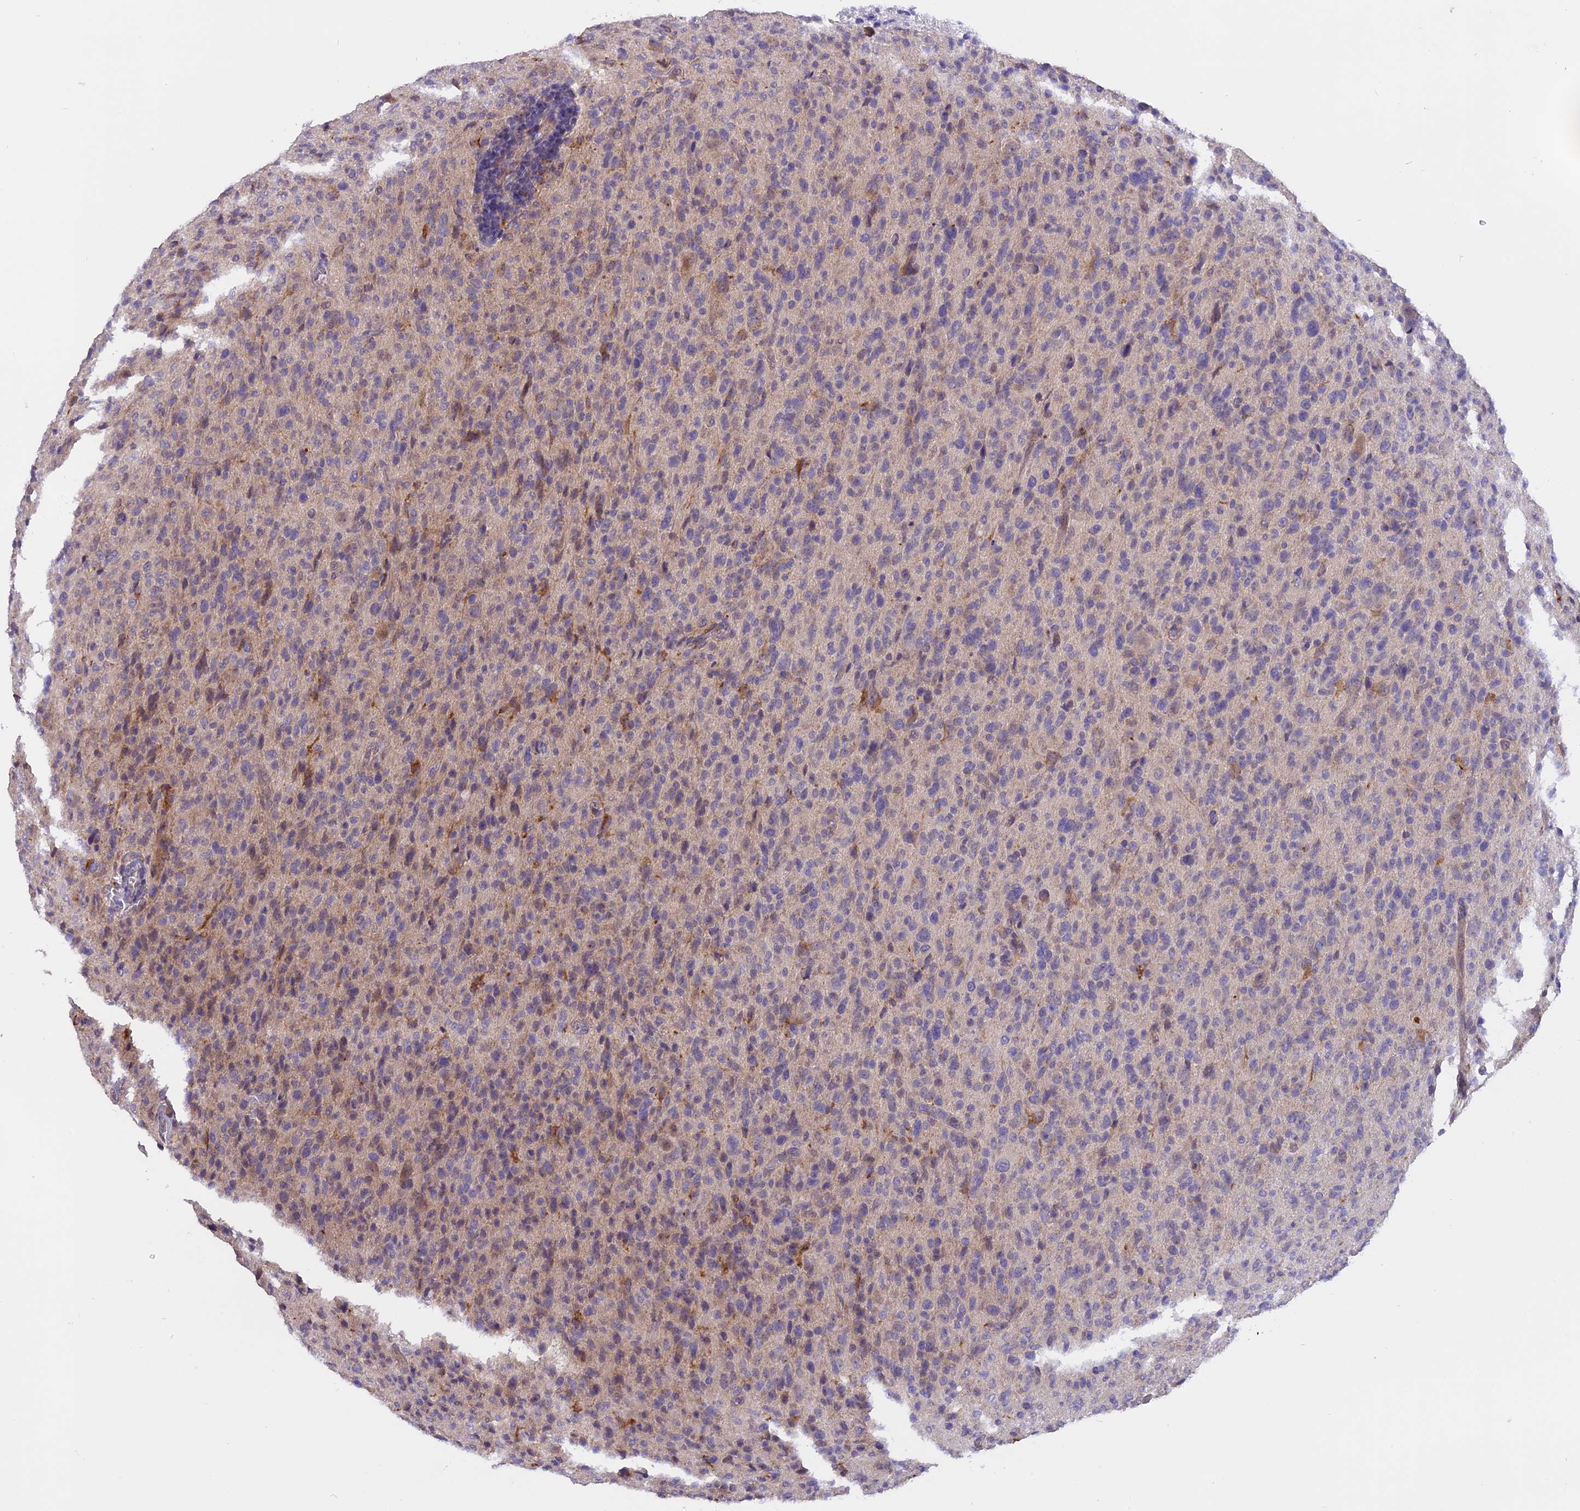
{"staining": {"intensity": "weak", "quantity": "<25%", "location": "cytoplasmic/membranous"}, "tissue": "glioma", "cell_type": "Tumor cells", "image_type": "cancer", "snomed": [{"axis": "morphology", "description": "Glioma, malignant, High grade"}, {"axis": "topography", "description": "Brain"}], "caption": "DAB immunohistochemical staining of glioma displays no significant positivity in tumor cells. Brightfield microscopy of IHC stained with DAB (3,3'-diaminobenzidine) (brown) and hematoxylin (blue), captured at high magnification.", "gene": "MEMO1", "patient": {"sex": "female", "age": 57}}